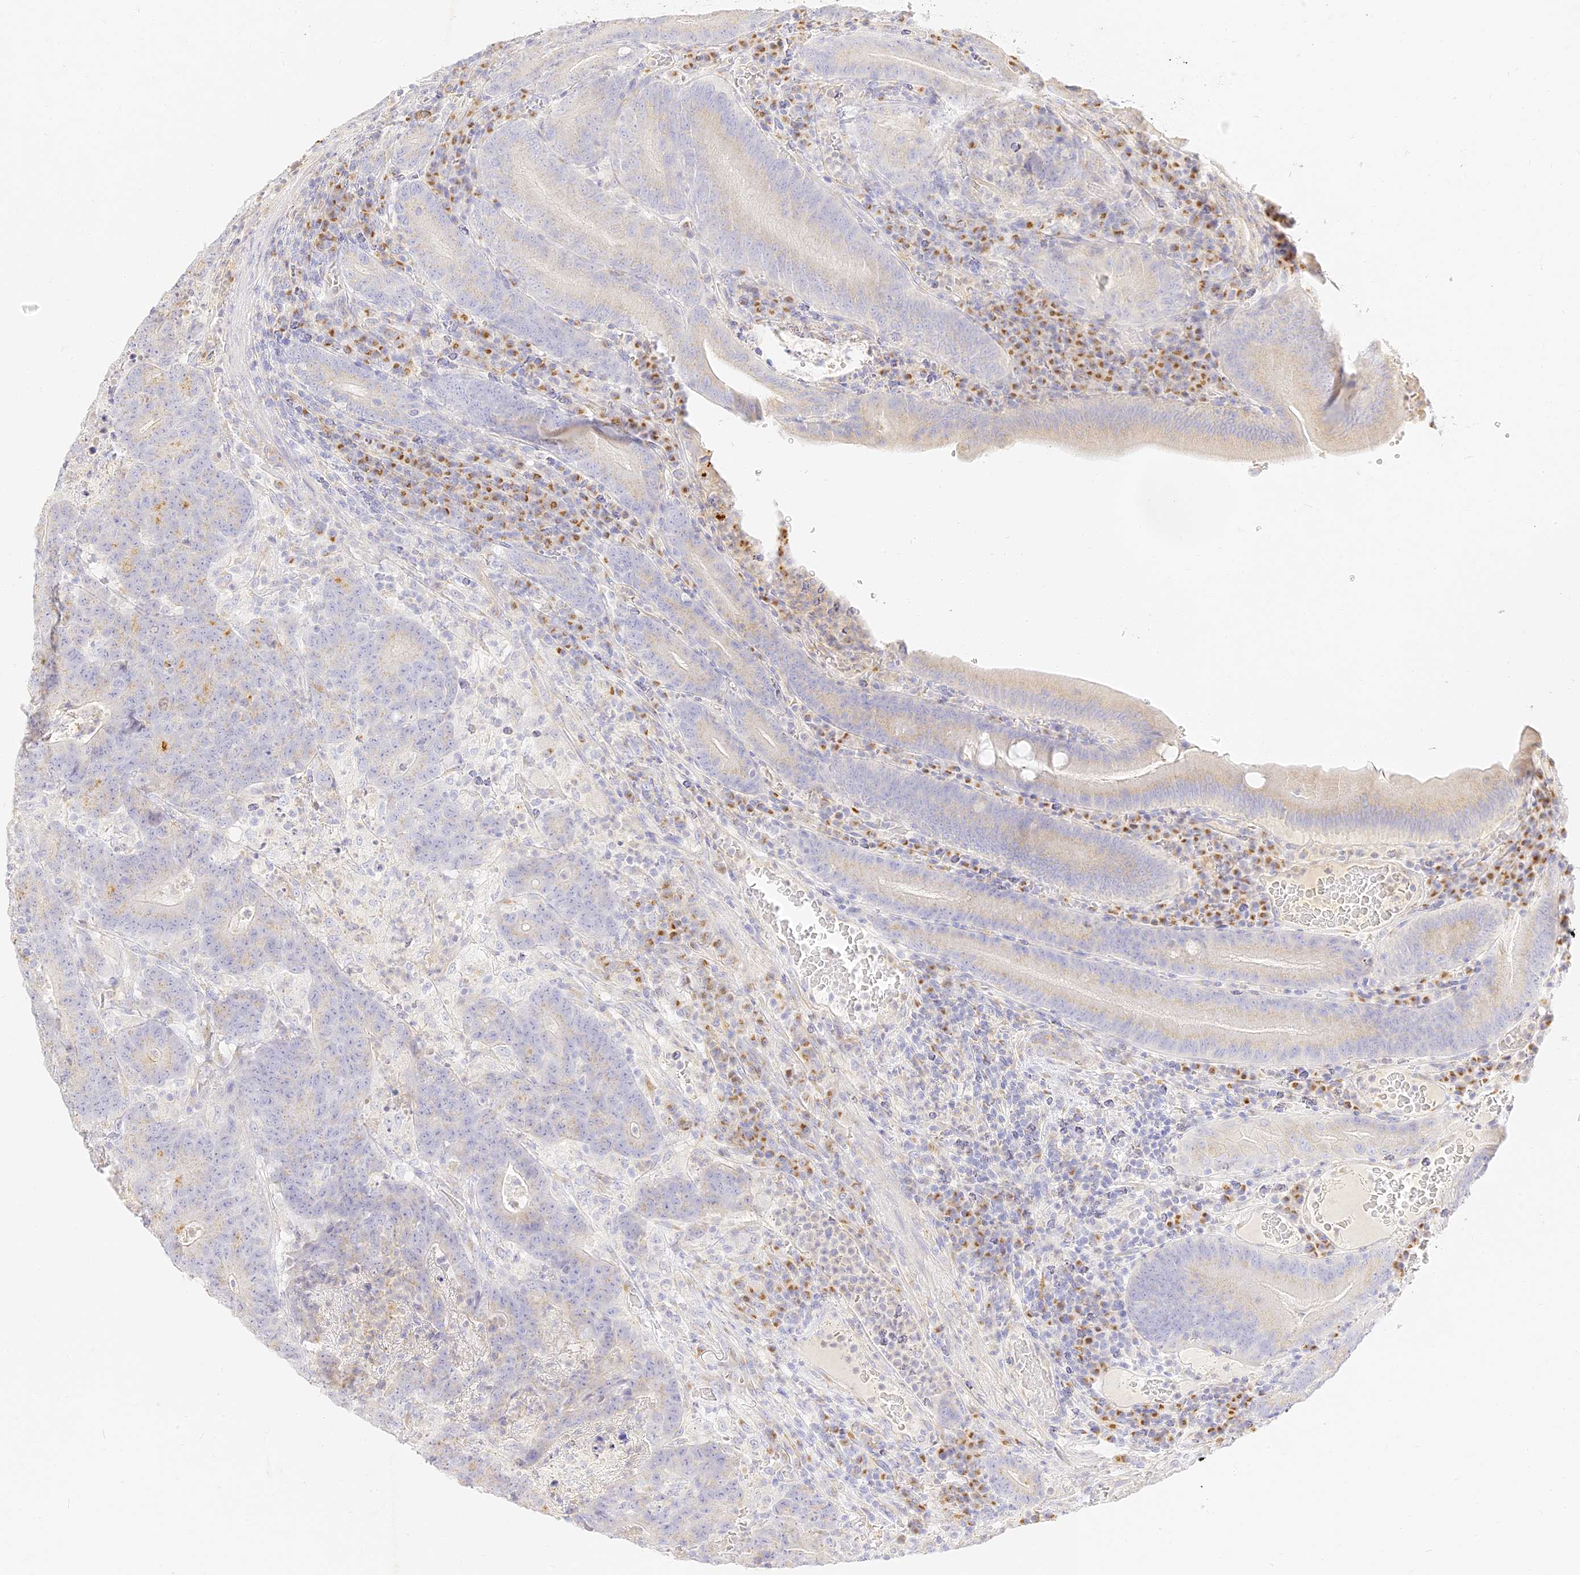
{"staining": {"intensity": "weak", "quantity": "<25%", "location": "cytoplasmic/membranous"}, "tissue": "colorectal cancer", "cell_type": "Tumor cells", "image_type": "cancer", "snomed": [{"axis": "morphology", "description": "Normal tissue, NOS"}, {"axis": "morphology", "description": "Adenocarcinoma, NOS"}, {"axis": "topography", "description": "Colon"}], "caption": "A photomicrograph of colorectal cancer (adenocarcinoma) stained for a protein shows no brown staining in tumor cells.", "gene": "SEC13", "patient": {"sex": "female", "age": 75}}